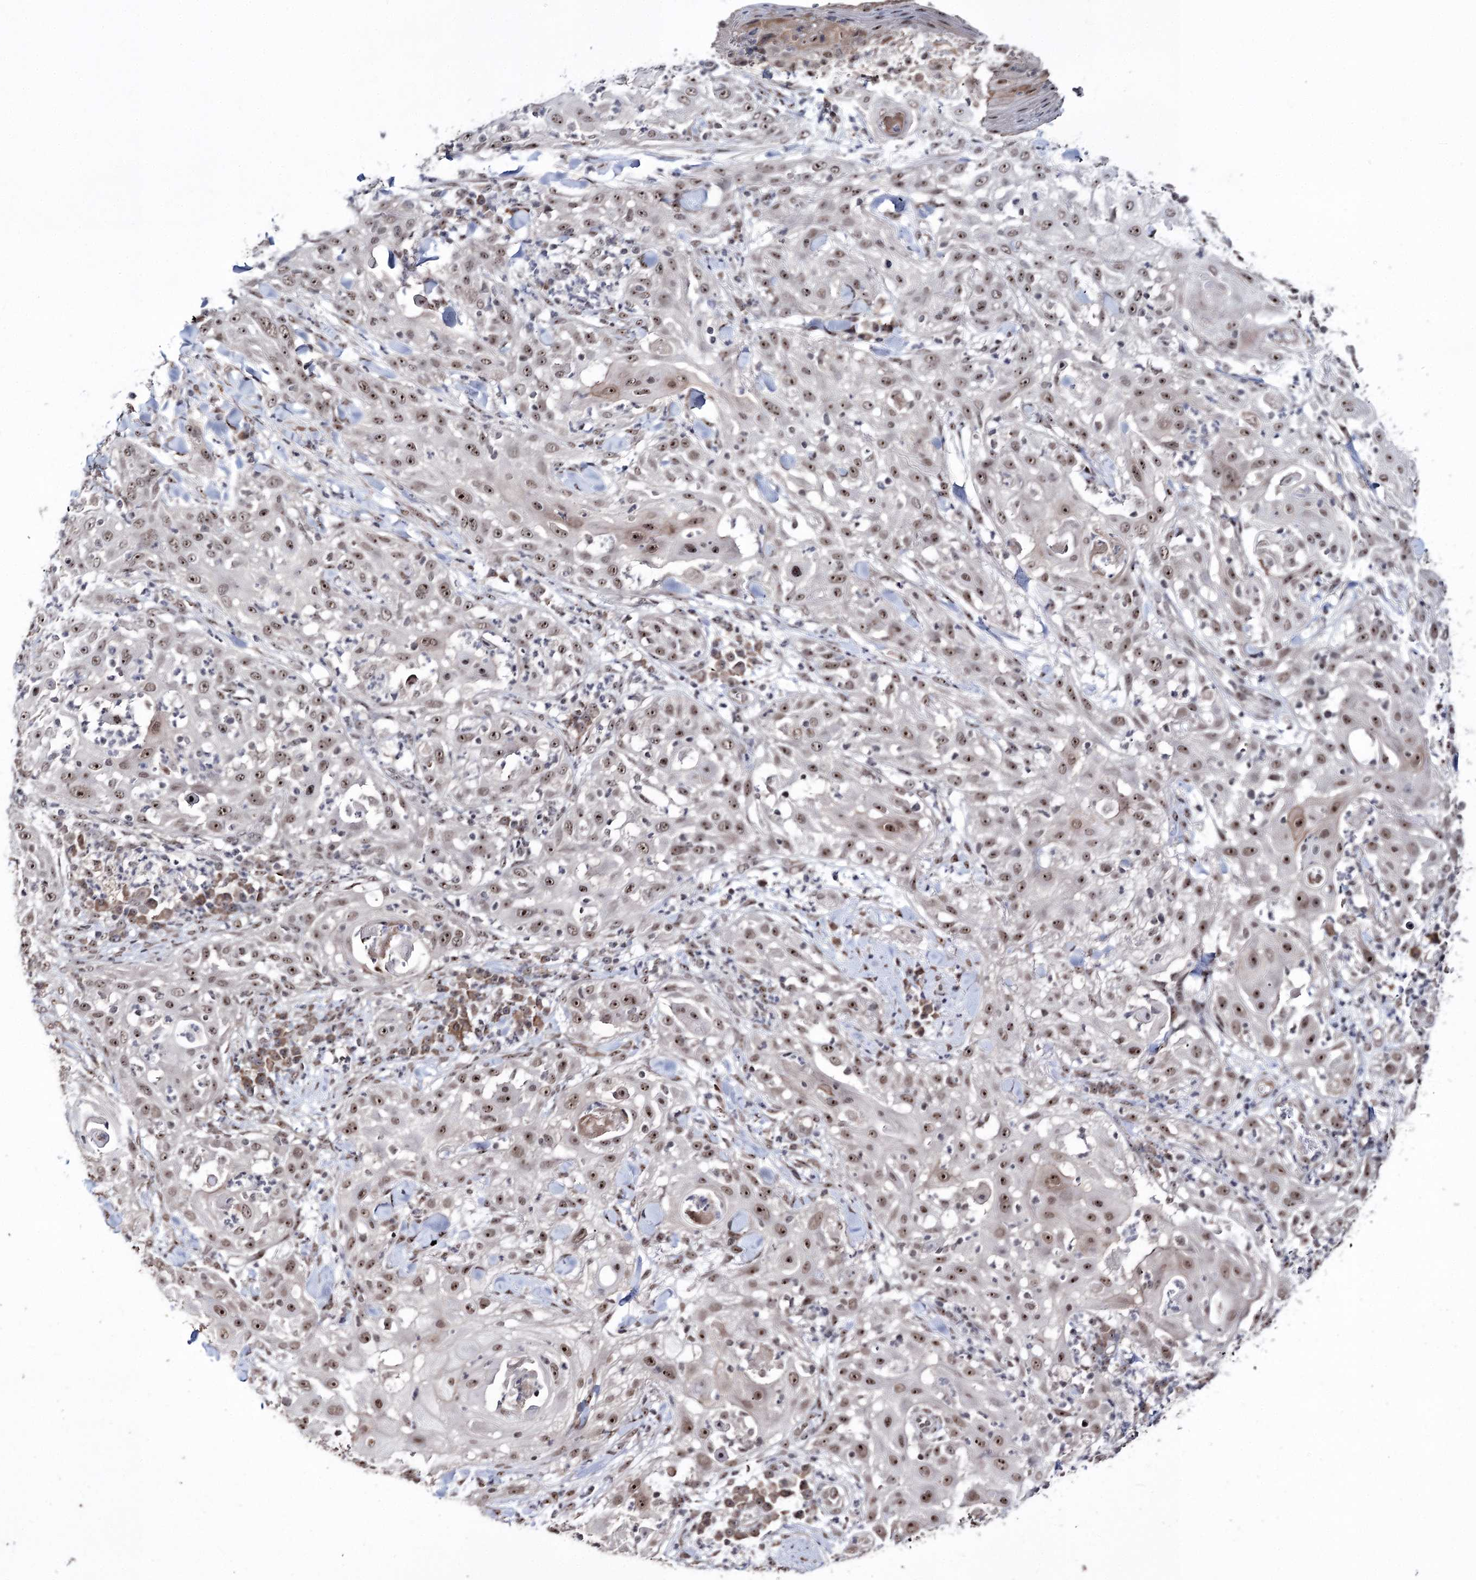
{"staining": {"intensity": "moderate", "quantity": ">75%", "location": "nuclear"}, "tissue": "skin cancer", "cell_type": "Tumor cells", "image_type": "cancer", "snomed": [{"axis": "morphology", "description": "Squamous cell carcinoma, NOS"}, {"axis": "topography", "description": "Skin"}], "caption": "Immunohistochemistry (IHC) micrograph of neoplastic tissue: human skin cancer stained using IHC displays medium levels of moderate protein expression localized specifically in the nuclear of tumor cells, appearing as a nuclear brown color.", "gene": "VGLL4", "patient": {"sex": "female", "age": 44}}